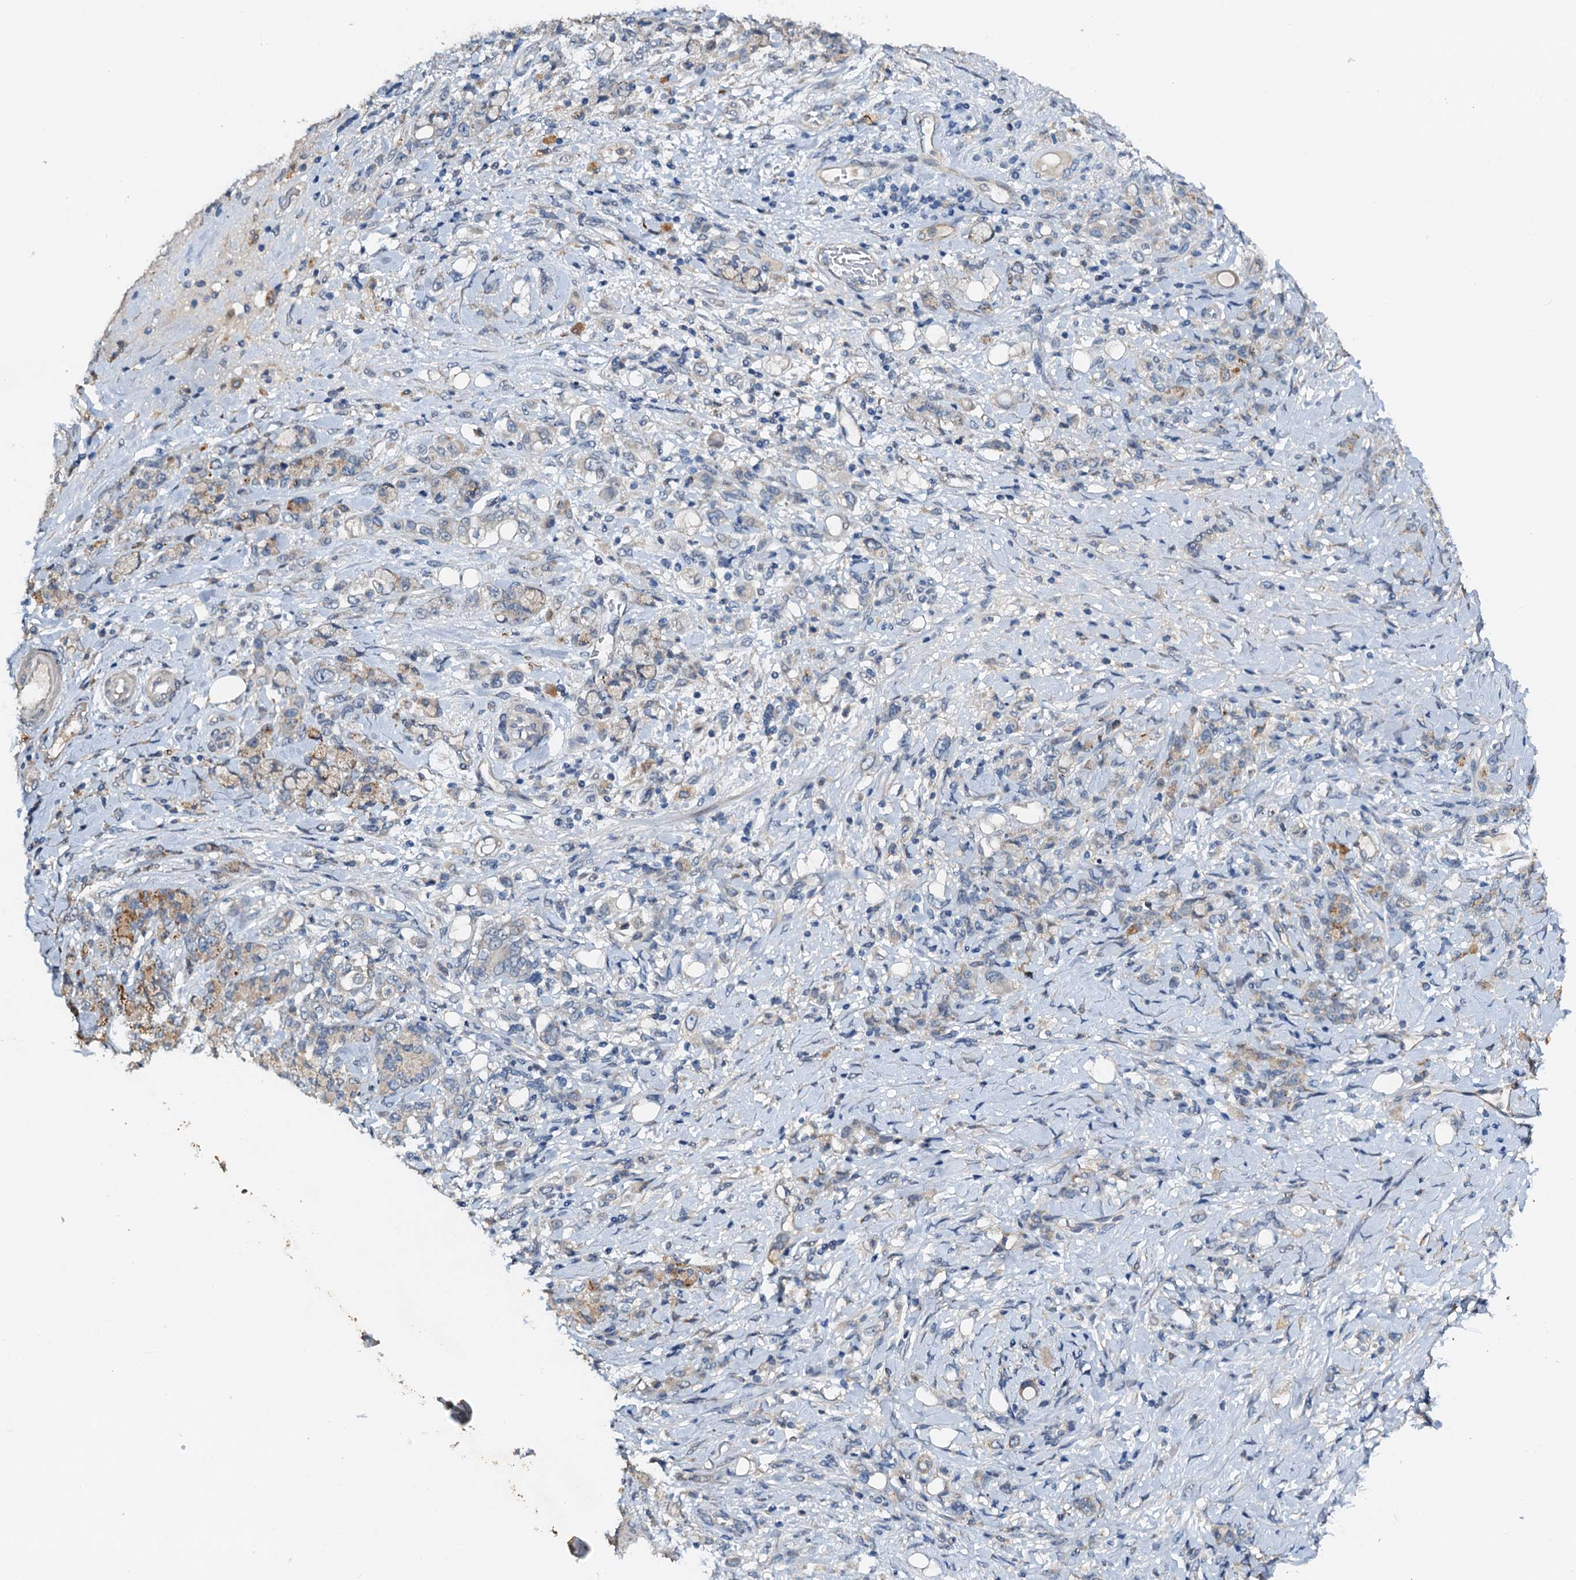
{"staining": {"intensity": "negative", "quantity": "none", "location": "none"}, "tissue": "stomach cancer", "cell_type": "Tumor cells", "image_type": "cancer", "snomed": [{"axis": "morphology", "description": "Adenocarcinoma, NOS"}, {"axis": "topography", "description": "Stomach"}], "caption": "Immunohistochemical staining of stomach cancer exhibits no significant positivity in tumor cells.", "gene": "ZNF606", "patient": {"sex": "female", "age": 79}}